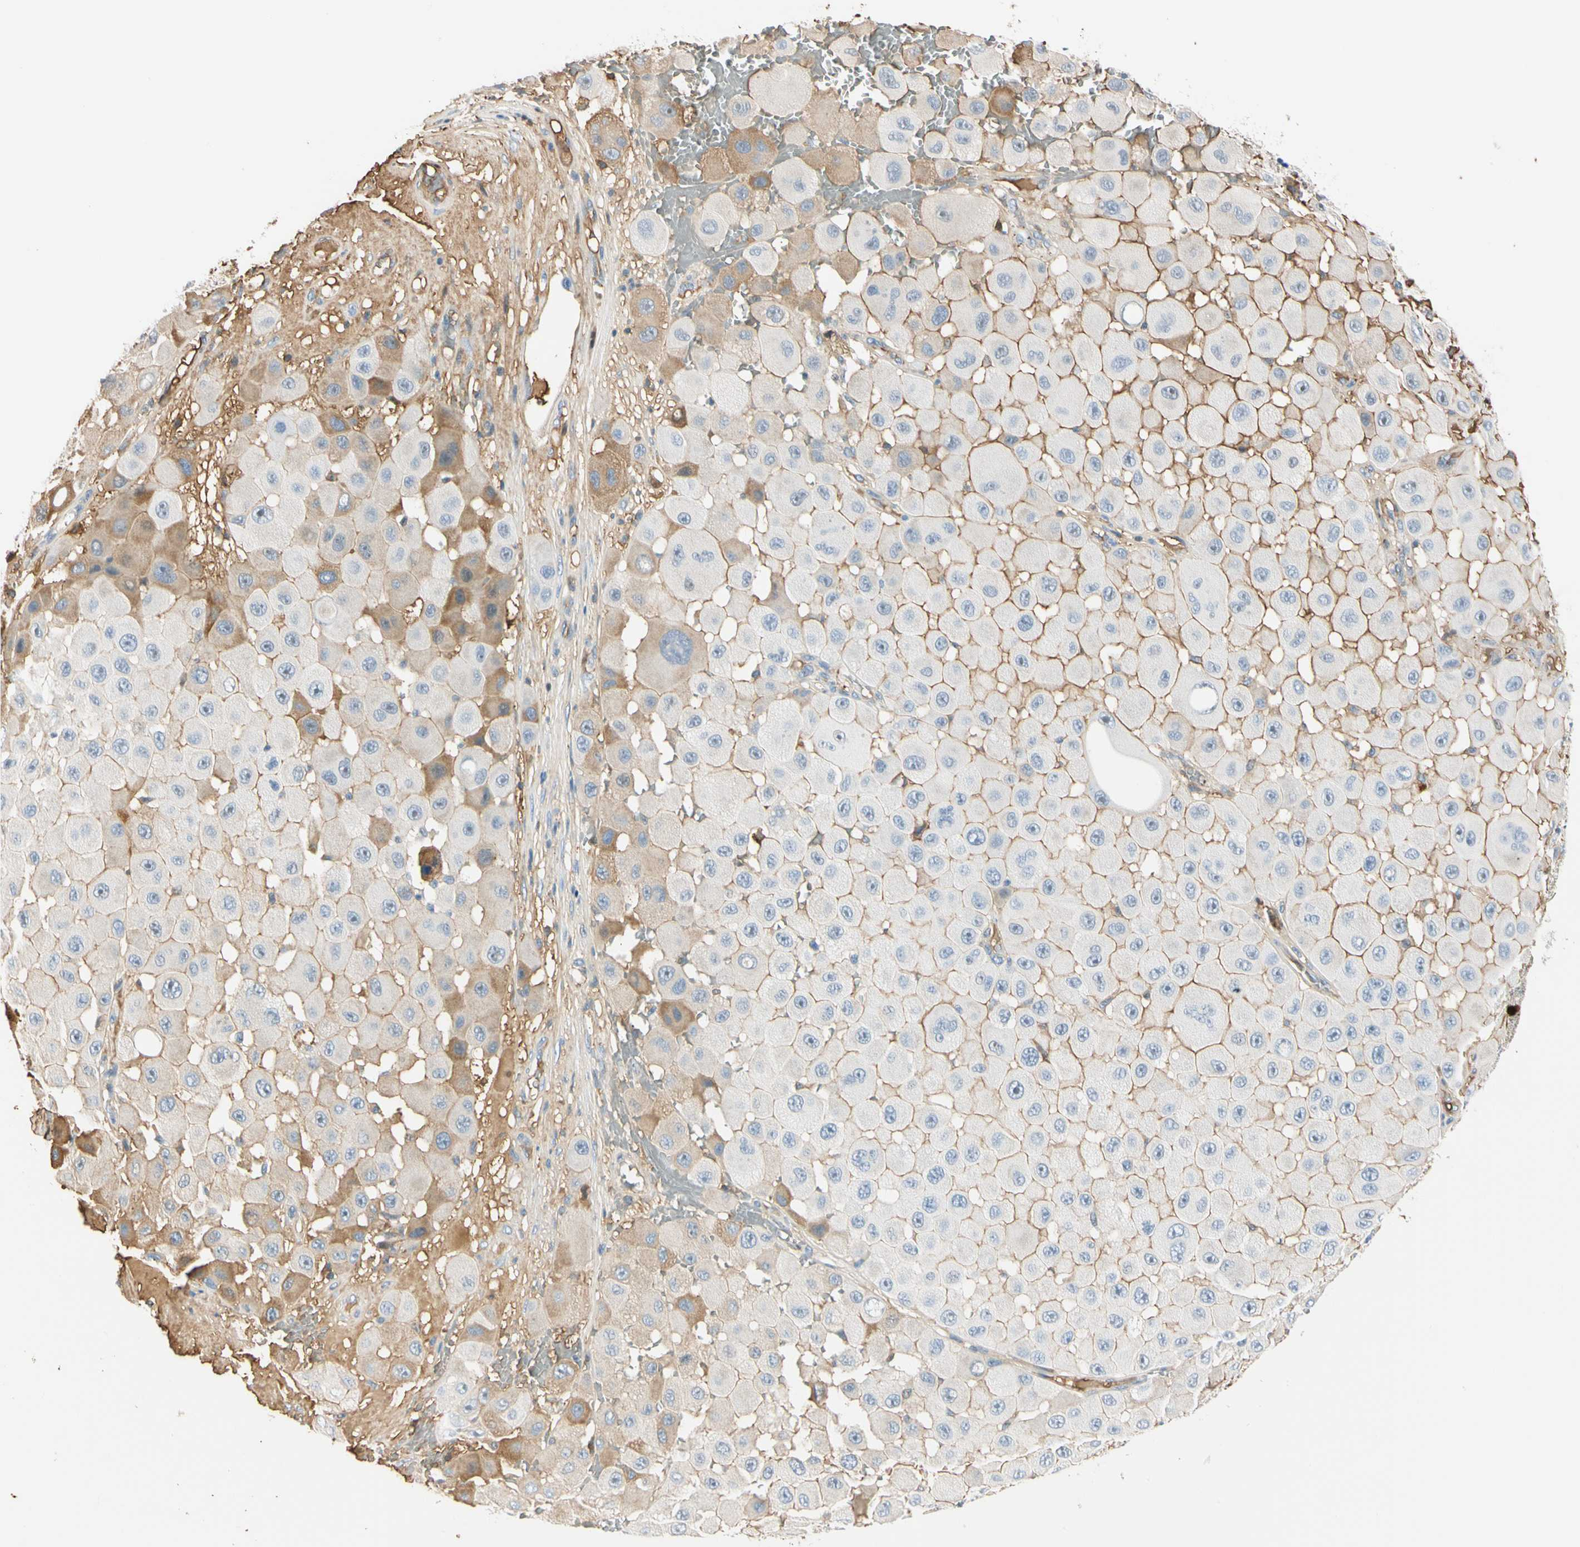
{"staining": {"intensity": "moderate", "quantity": "25%-75%", "location": "cytoplasmic/membranous"}, "tissue": "melanoma", "cell_type": "Tumor cells", "image_type": "cancer", "snomed": [{"axis": "morphology", "description": "Malignant melanoma, NOS"}, {"axis": "topography", "description": "Skin"}], "caption": "This image displays immunohistochemistry (IHC) staining of human malignant melanoma, with medium moderate cytoplasmic/membranous staining in about 25%-75% of tumor cells.", "gene": "LAMB3", "patient": {"sex": "female", "age": 81}}